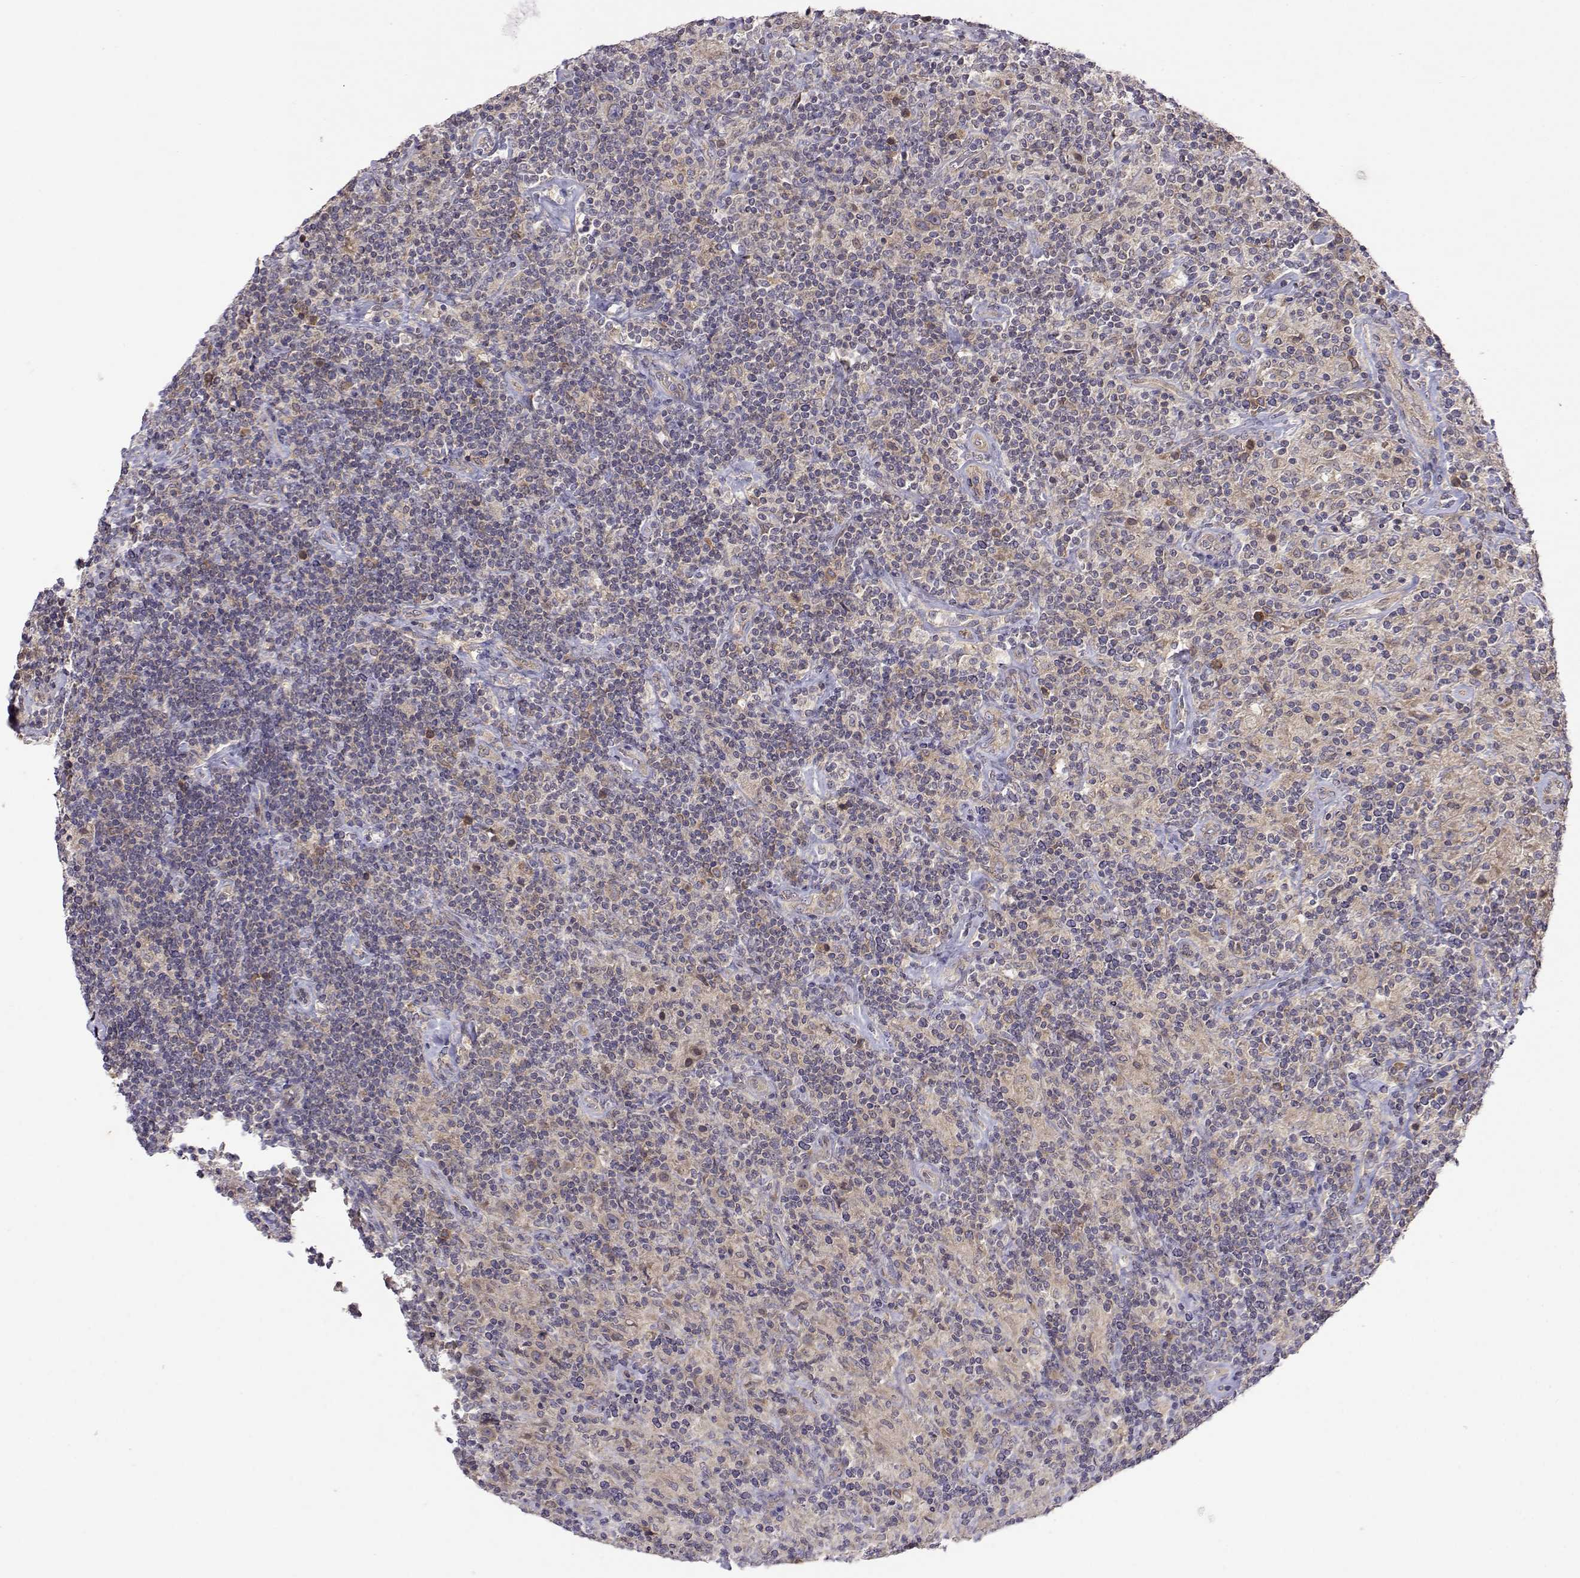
{"staining": {"intensity": "weak", "quantity": ">75%", "location": "cytoplasmic/membranous"}, "tissue": "lymphoma", "cell_type": "Tumor cells", "image_type": "cancer", "snomed": [{"axis": "morphology", "description": "Hodgkin's disease, NOS"}, {"axis": "topography", "description": "Lymph node"}], "caption": "Protein expression by immunohistochemistry shows weak cytoplasmic/membranous expression in approximately >75% of tumor cells in lymphoma. The protein is stained brown, and the nuclei are stained in blue (DAB IHC with brightfield microscopy, high magnification).", "gene": "PAIP1", "patient": {"sex": "male", "age": 70}}